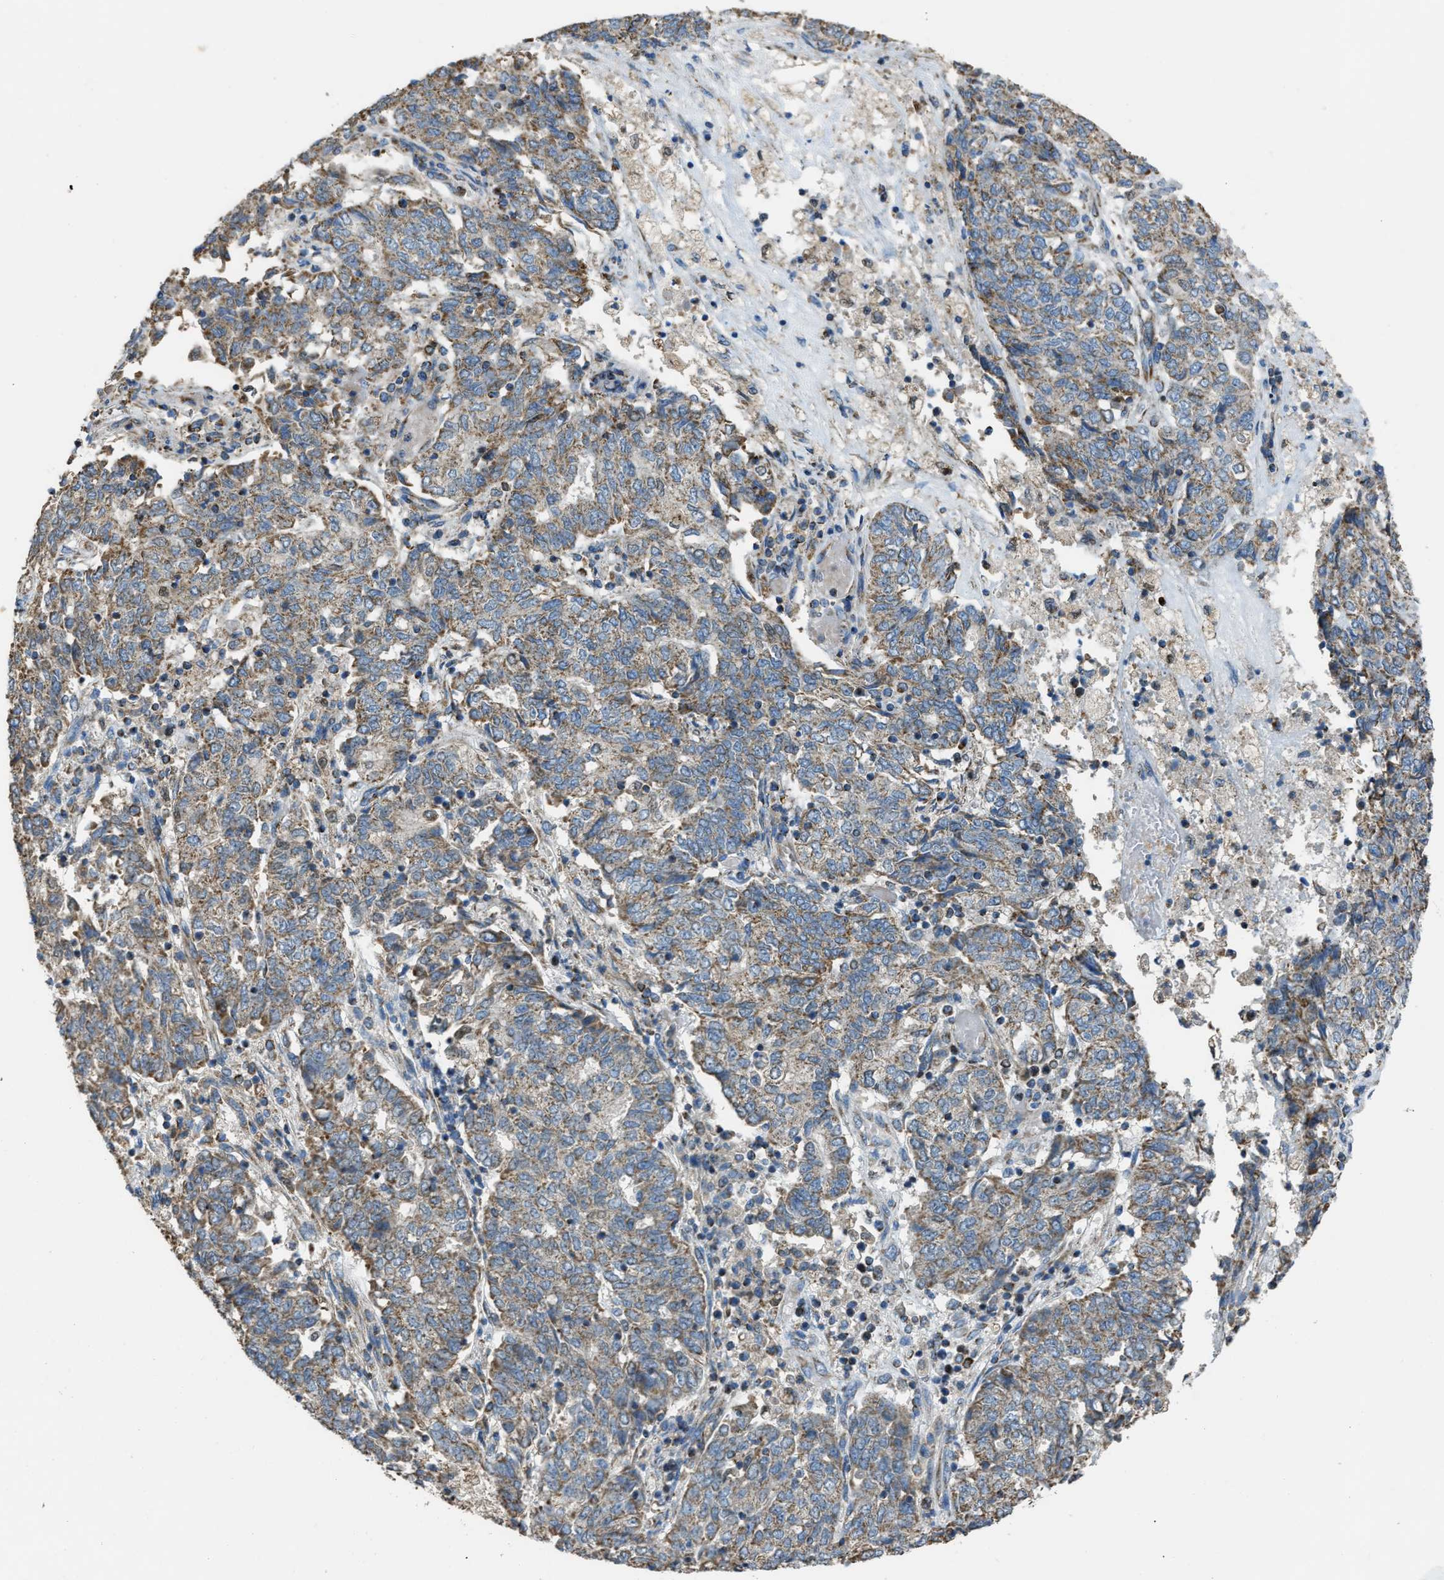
{"staining": {"intensity": "moderate", "quantity": ">75%", "location": "cytoplasmic/membranous"}, "tissue": "endometrial cancer", "cell_type": "Tumor cells", "image_type": "cancer", "snomed": [{"axis": "morphology", "description": "Adenocarcinoma, NOS"}, {"axis": "topography", "description": "Endometrium"}], "caption": "Immunohistochemical staining of endometrial adenocarcinoma demonstrates medium levels of moderate cytoplasmic/membranous protein expression in about >75% of tumor cells. (DAB (3,3'-diaminobenzidine) = brown stain, brightfield microscopy at high magnification).", "gene": "SLC25A11", "patient": {"sex": "female", "age": 80}}